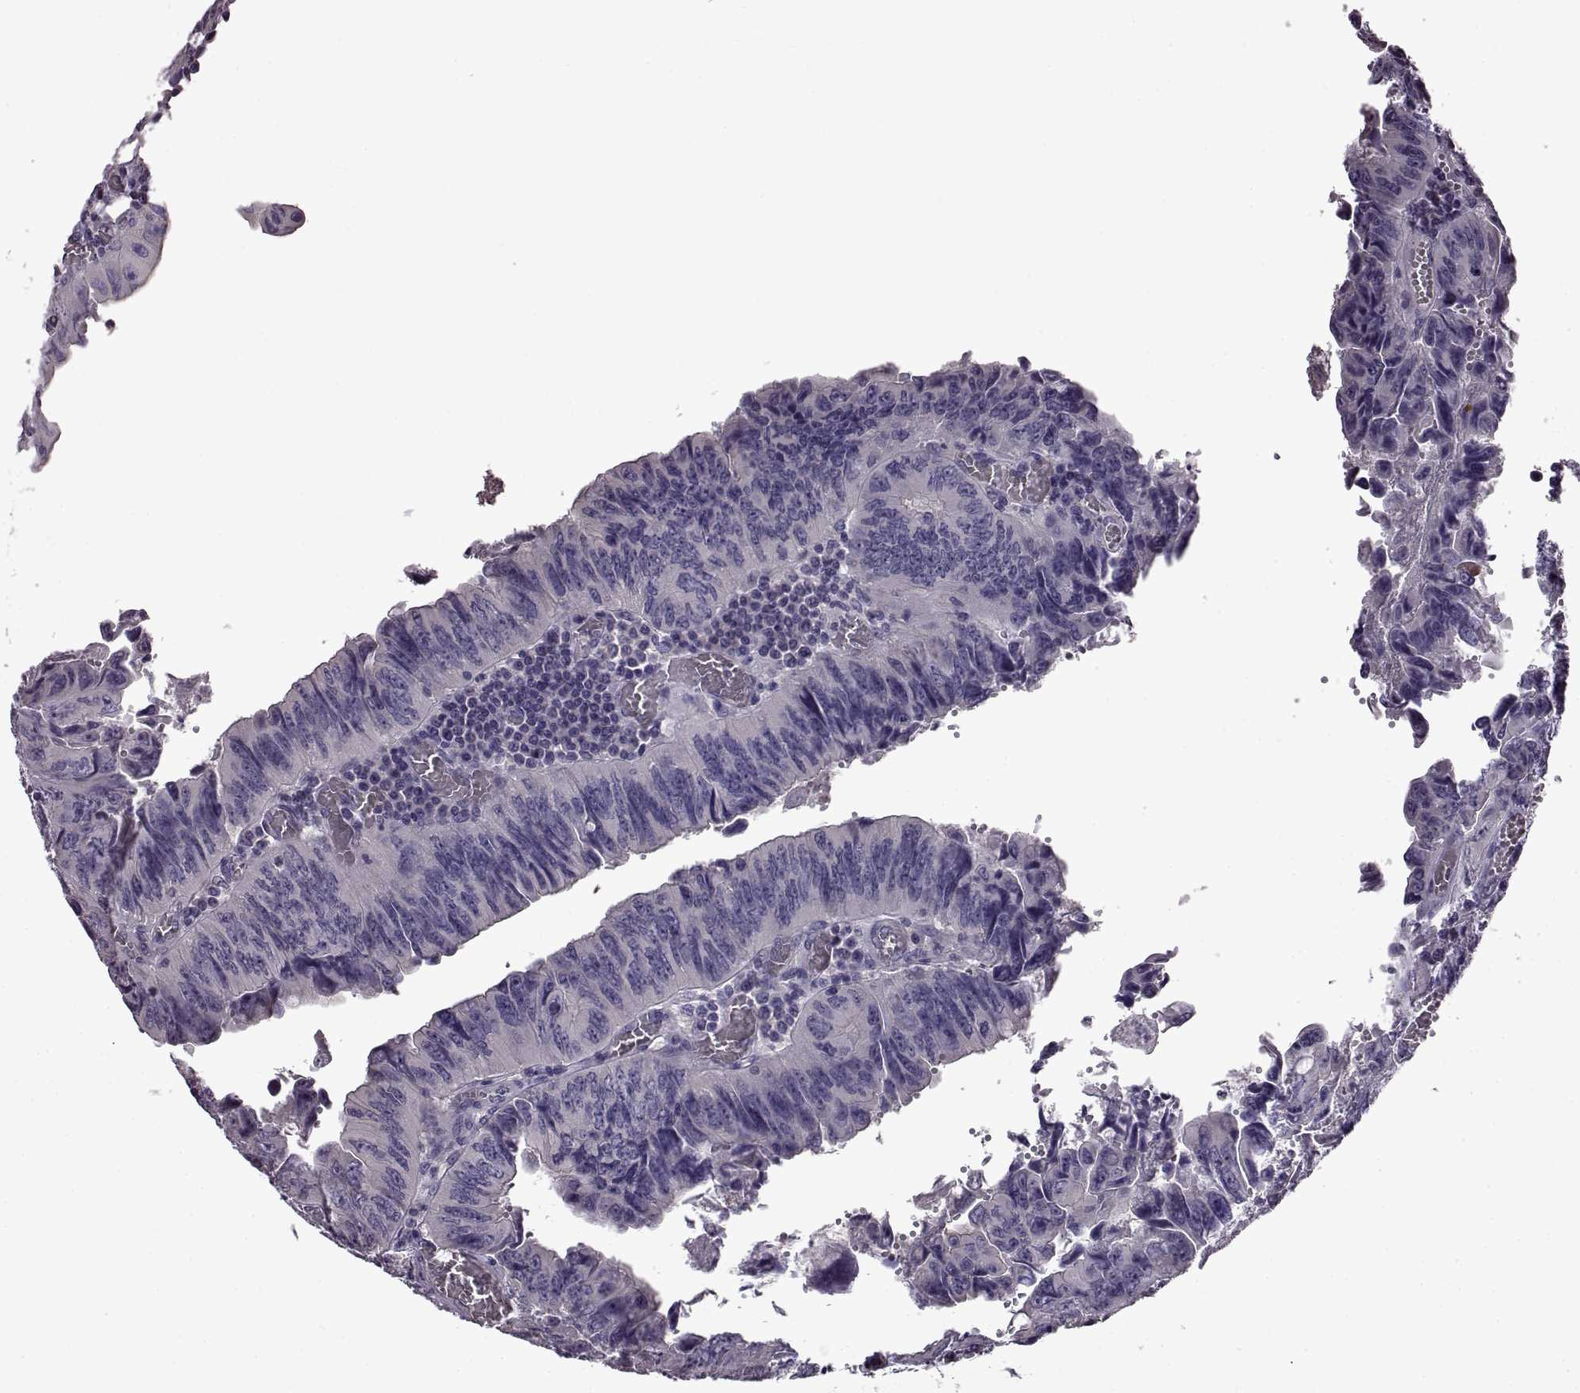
{"staining": {"intensity": "negative", "quantity": "none", "location": "none"}, "tissue": "colorectal cancer", "cell_type": "Tumor cells", "image_type": "cancer", "snomed": [{"axis": "morphology", "description": "Adenocarcinoma, NOS"}, {"axis": "topography", "description": "Colon"}], "caption": "Tumor cells are negative for protein expression in human colorectal adenocarcinoma.", "gene": "EDDM3B", "patient": {"sex": "female", "age": 84}}